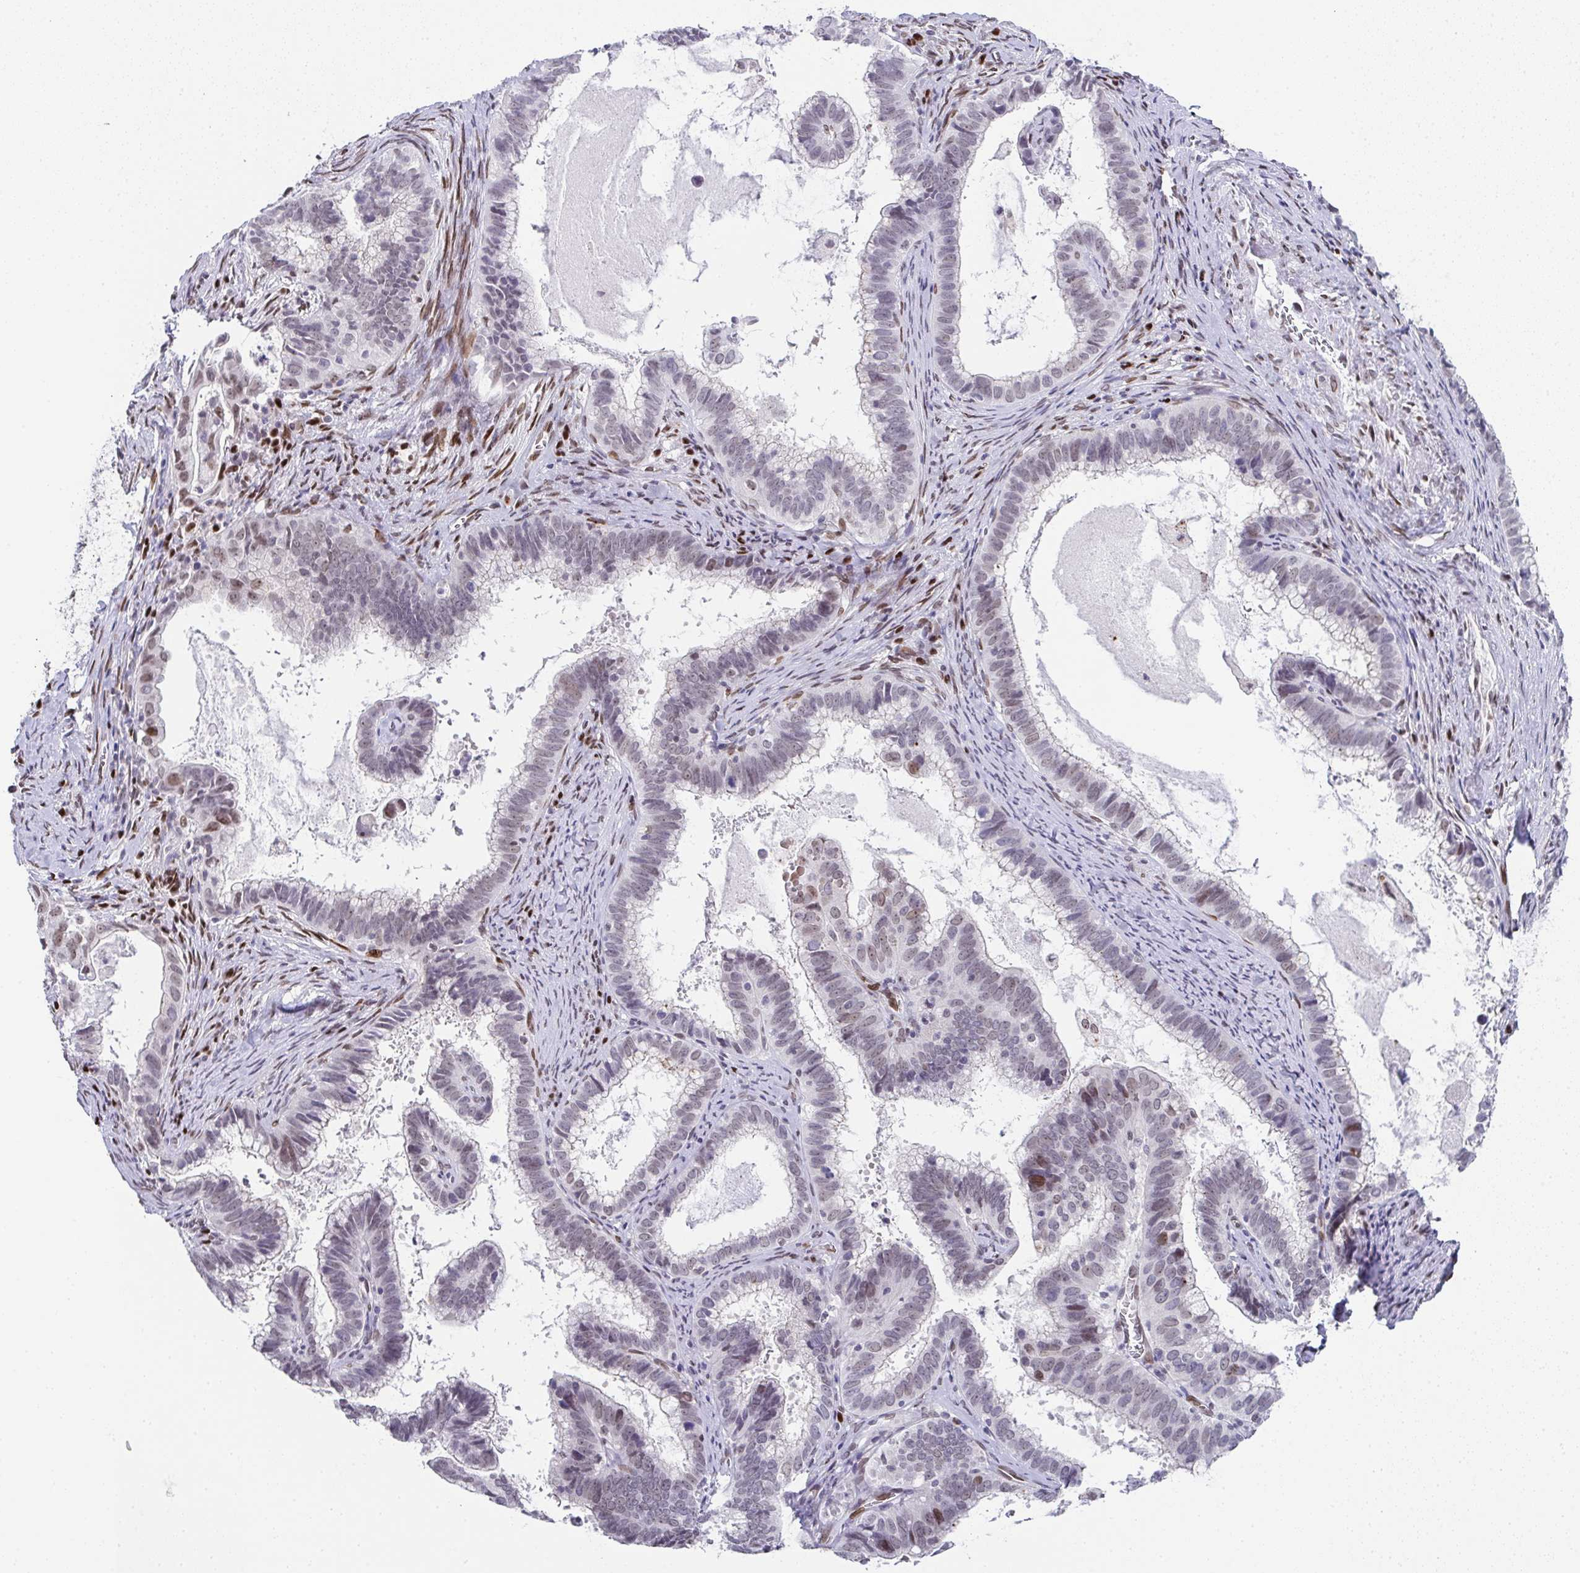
{"staining": {"intensity": "weak", "quantity": "<25%", "location": "nuclear"}, "tissue": "cervical cancer", "cell_type": "Tumor cells", "image_type": "cancer", "snomed": [{"axis": "morphology", "description": "Adenocarcinoma, NOS"}, {"axis": "topography", "description": "Cervix"}], "caption": "This is an immunohistochemistry (IHC) image of human adenocarcinoma (cervical). There is no expression in tumor cells.", "gene": "RB1", "patient": {"sex": "female", "age": 61}}